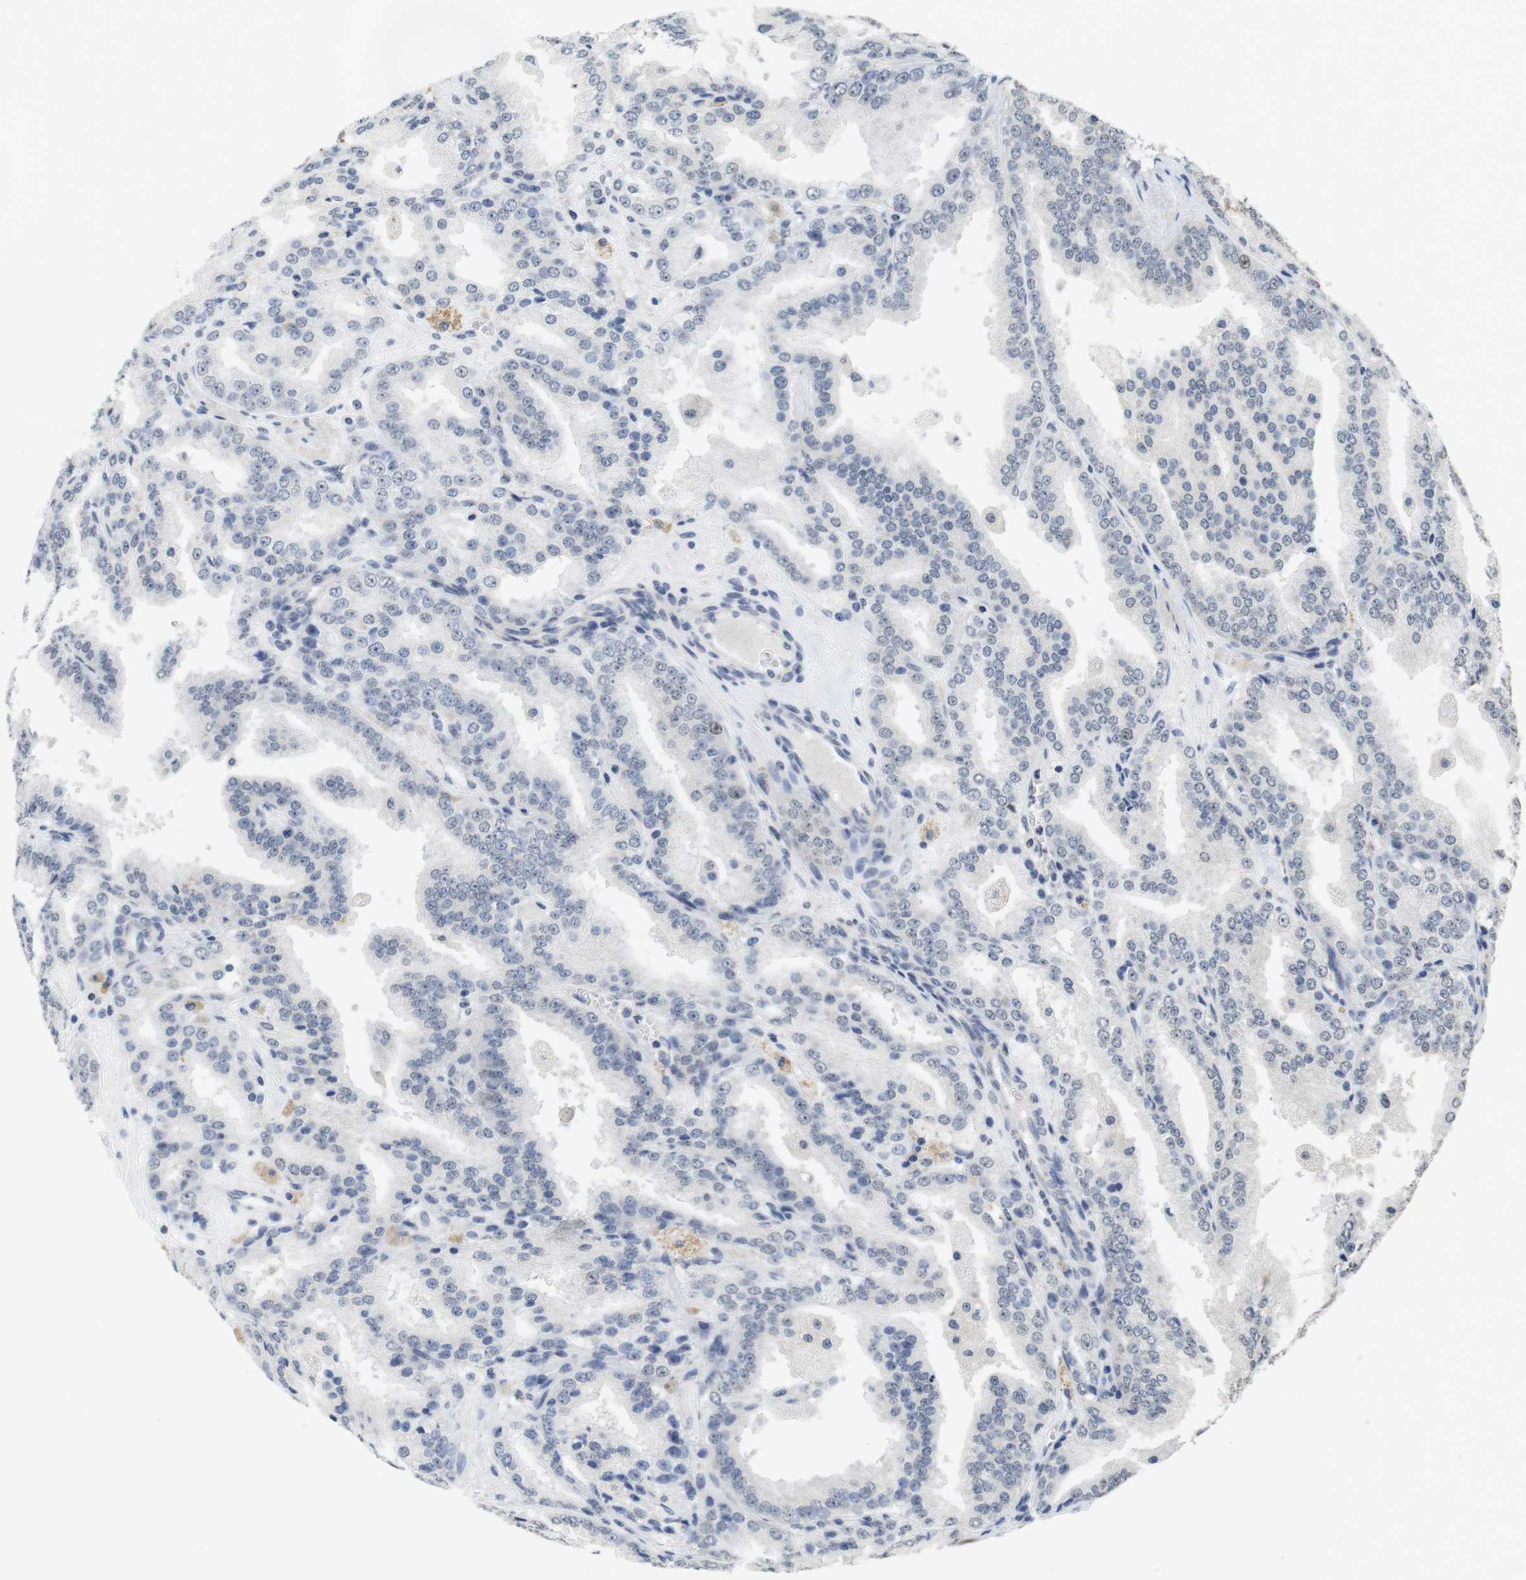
{"staining": {"intensity": "negative", "quantity": "none", "location": "none"}, "tissue": "prostate cancer", "cell_type": "Tumor cells", "image_type": "cancer", "snomed": [{"axis": "morphology", "description": "Adenocarcinoma, High grade"}, {"axis": "topography", "description": "Prostate"}], "caption": "High-grade adenocarcinoma (prostate) was stained to show a protein in brown. There is no significant staining in tumor cells.", "gene": "SKP2", "patient": {"sex": "male", "age": 61}}